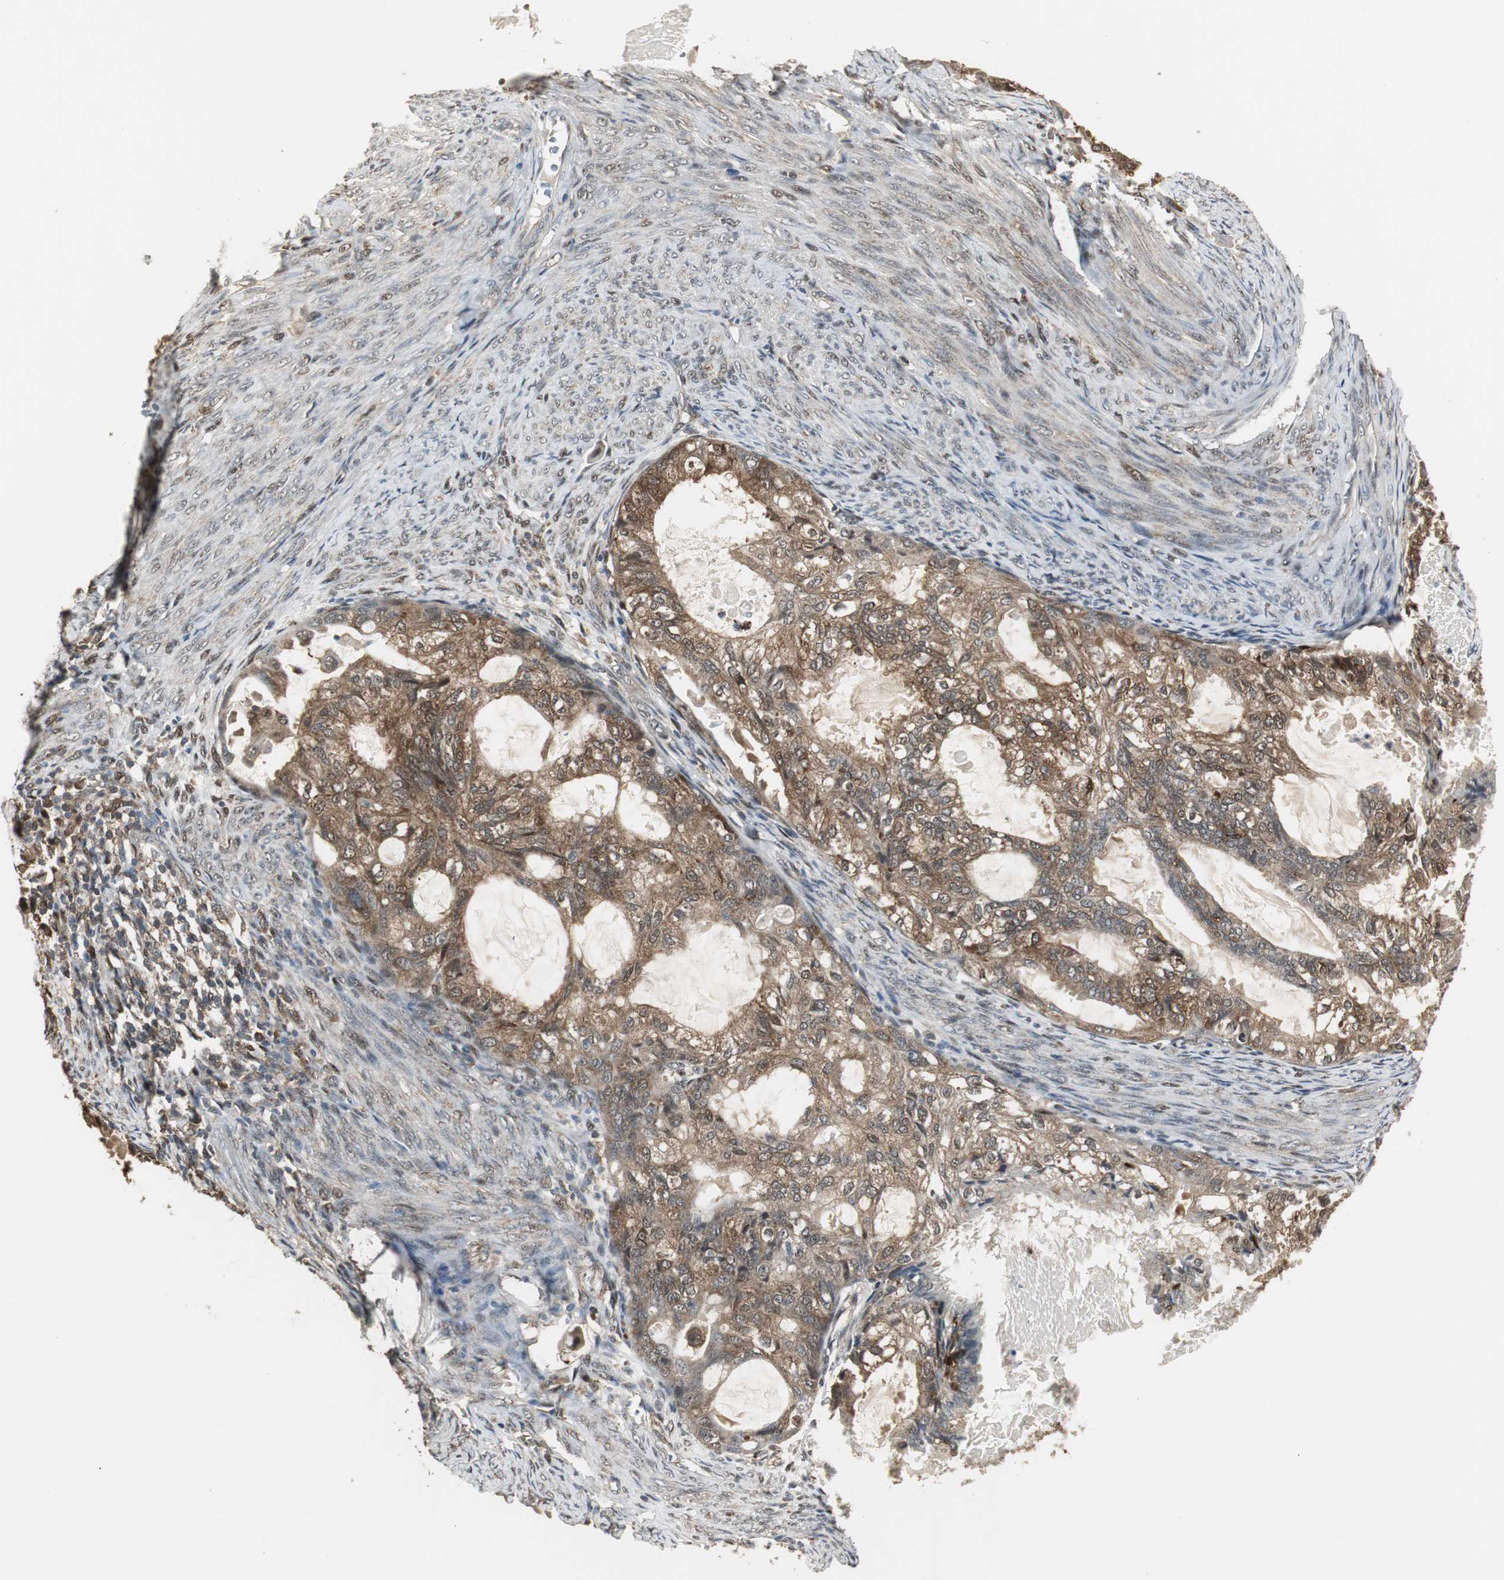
{"staining": {"intensity": "strong", "quantity": ">75%", "location": "cytoplasmic/membranous,nuclear"}, "tissue": "cervical cancer", "cell_type": "Tumor cells", "image_type": "cancer", "snomed": [{"axis": "morphology", "description": "Normal tissue, NOS"}, {"axis": "morphology", "description": "Adenocarcinoma, NOS"}, {"axis": "topography", "description": "Cervix"}, {"axis": "topography", "description": "Endometrium"}], "caption": "Strong cytoplasmic/membranous and nuclear protein staining is appreciated in about >75% of tumor cells in cervical cancer (adenocarcinoma).", "gene": "PLIN3", "patient": {"sex": "female", "age": 86}}